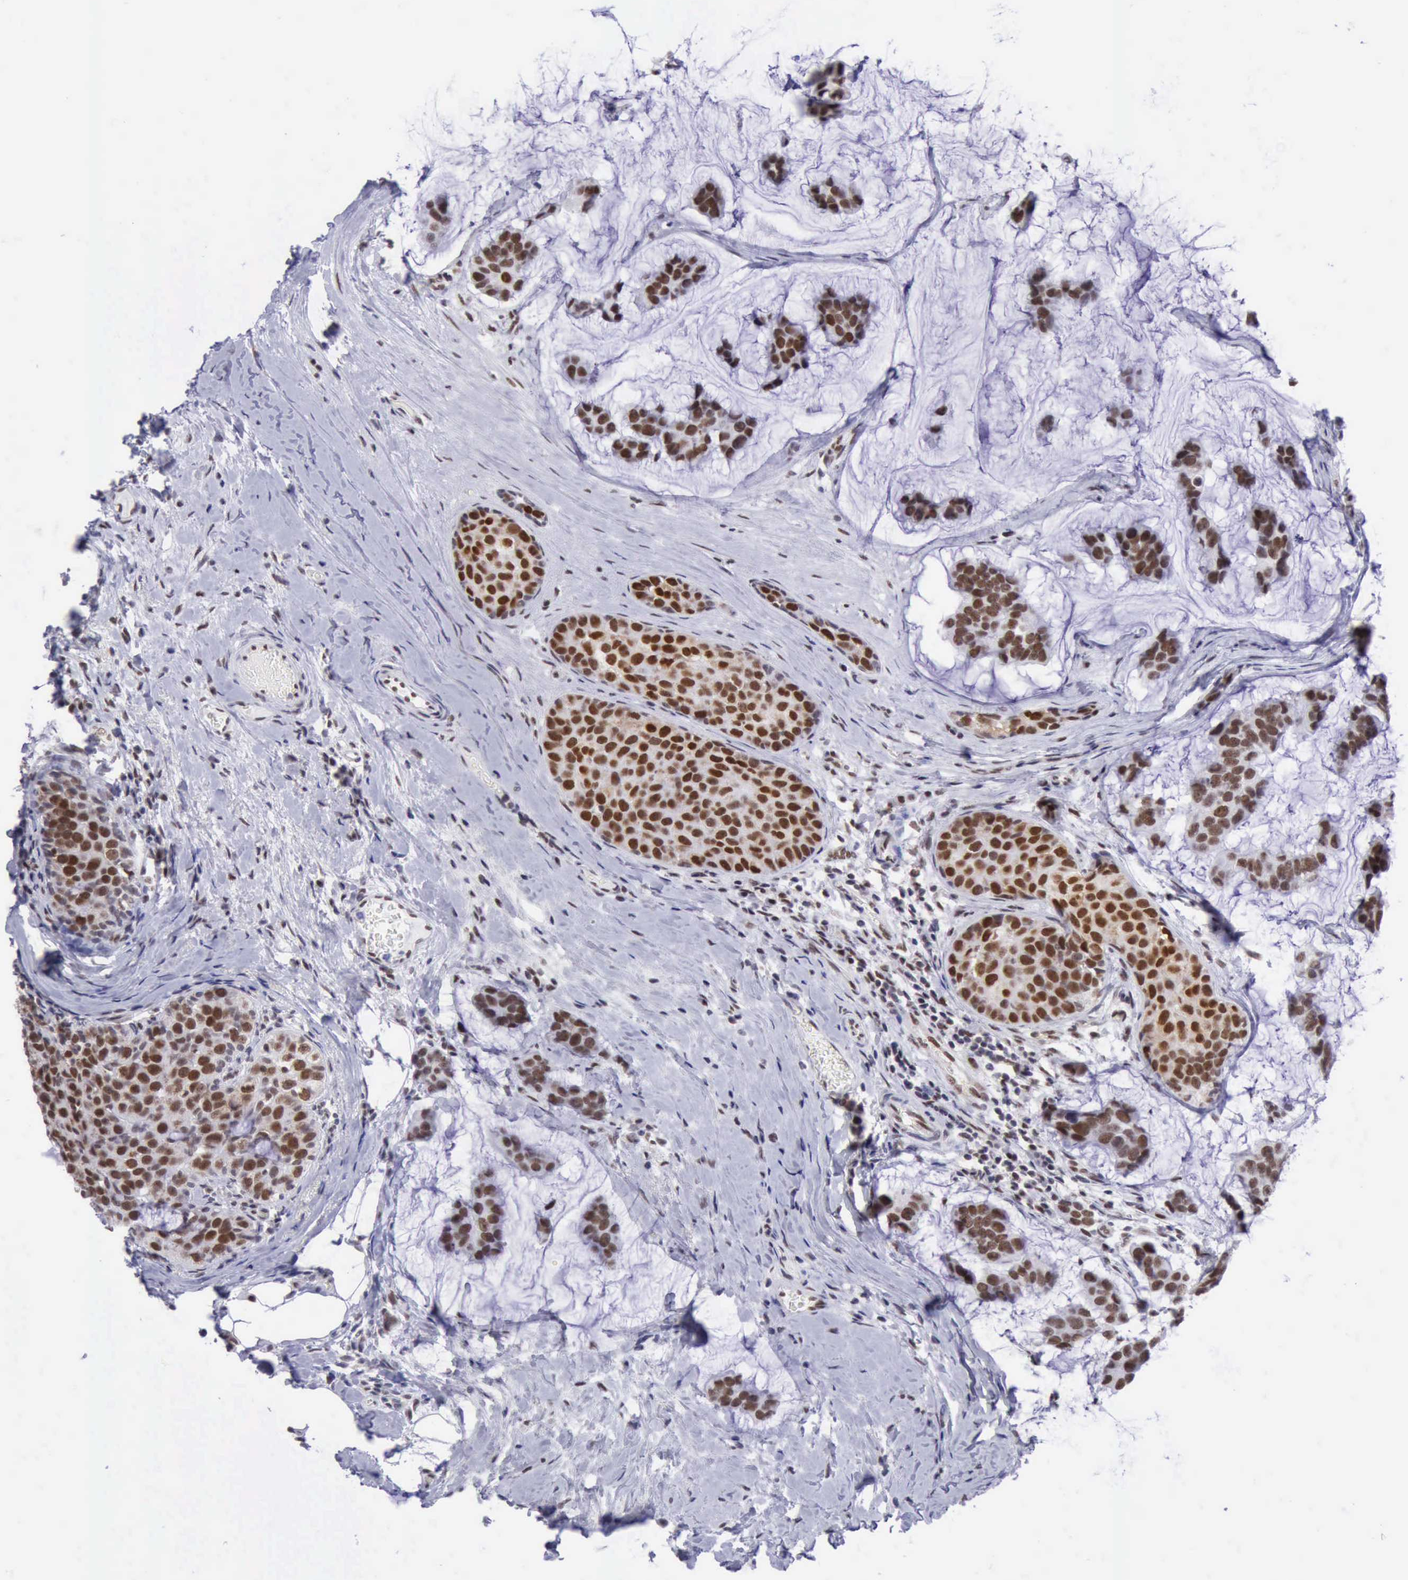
{"staining": {"intensity": "strong", "quantity": ">75%", "location": "nuclear"}, "tissue": "breast cancer", "cell_type": "Tumor cells", "image_type": "cancer", "snomed": [{"axis": "morphology", "description": "Normal tissue, NOS"}, {"axis": "morphology", "description": "Duct carcinoma"}, {"axis": "topography", "description": "Breast"}], "caption": "Protein staining exhibits strong nuclear expression in approximately >75% of tumor cells in breast cancer (infiltrating ductal carcinoma). (DAB (3,3'-diaminobenzidine) IHC with brightfield microscopy, high magnification).", "gene": "ERCC4", "patient": {"sex": "female", "age": 50}}